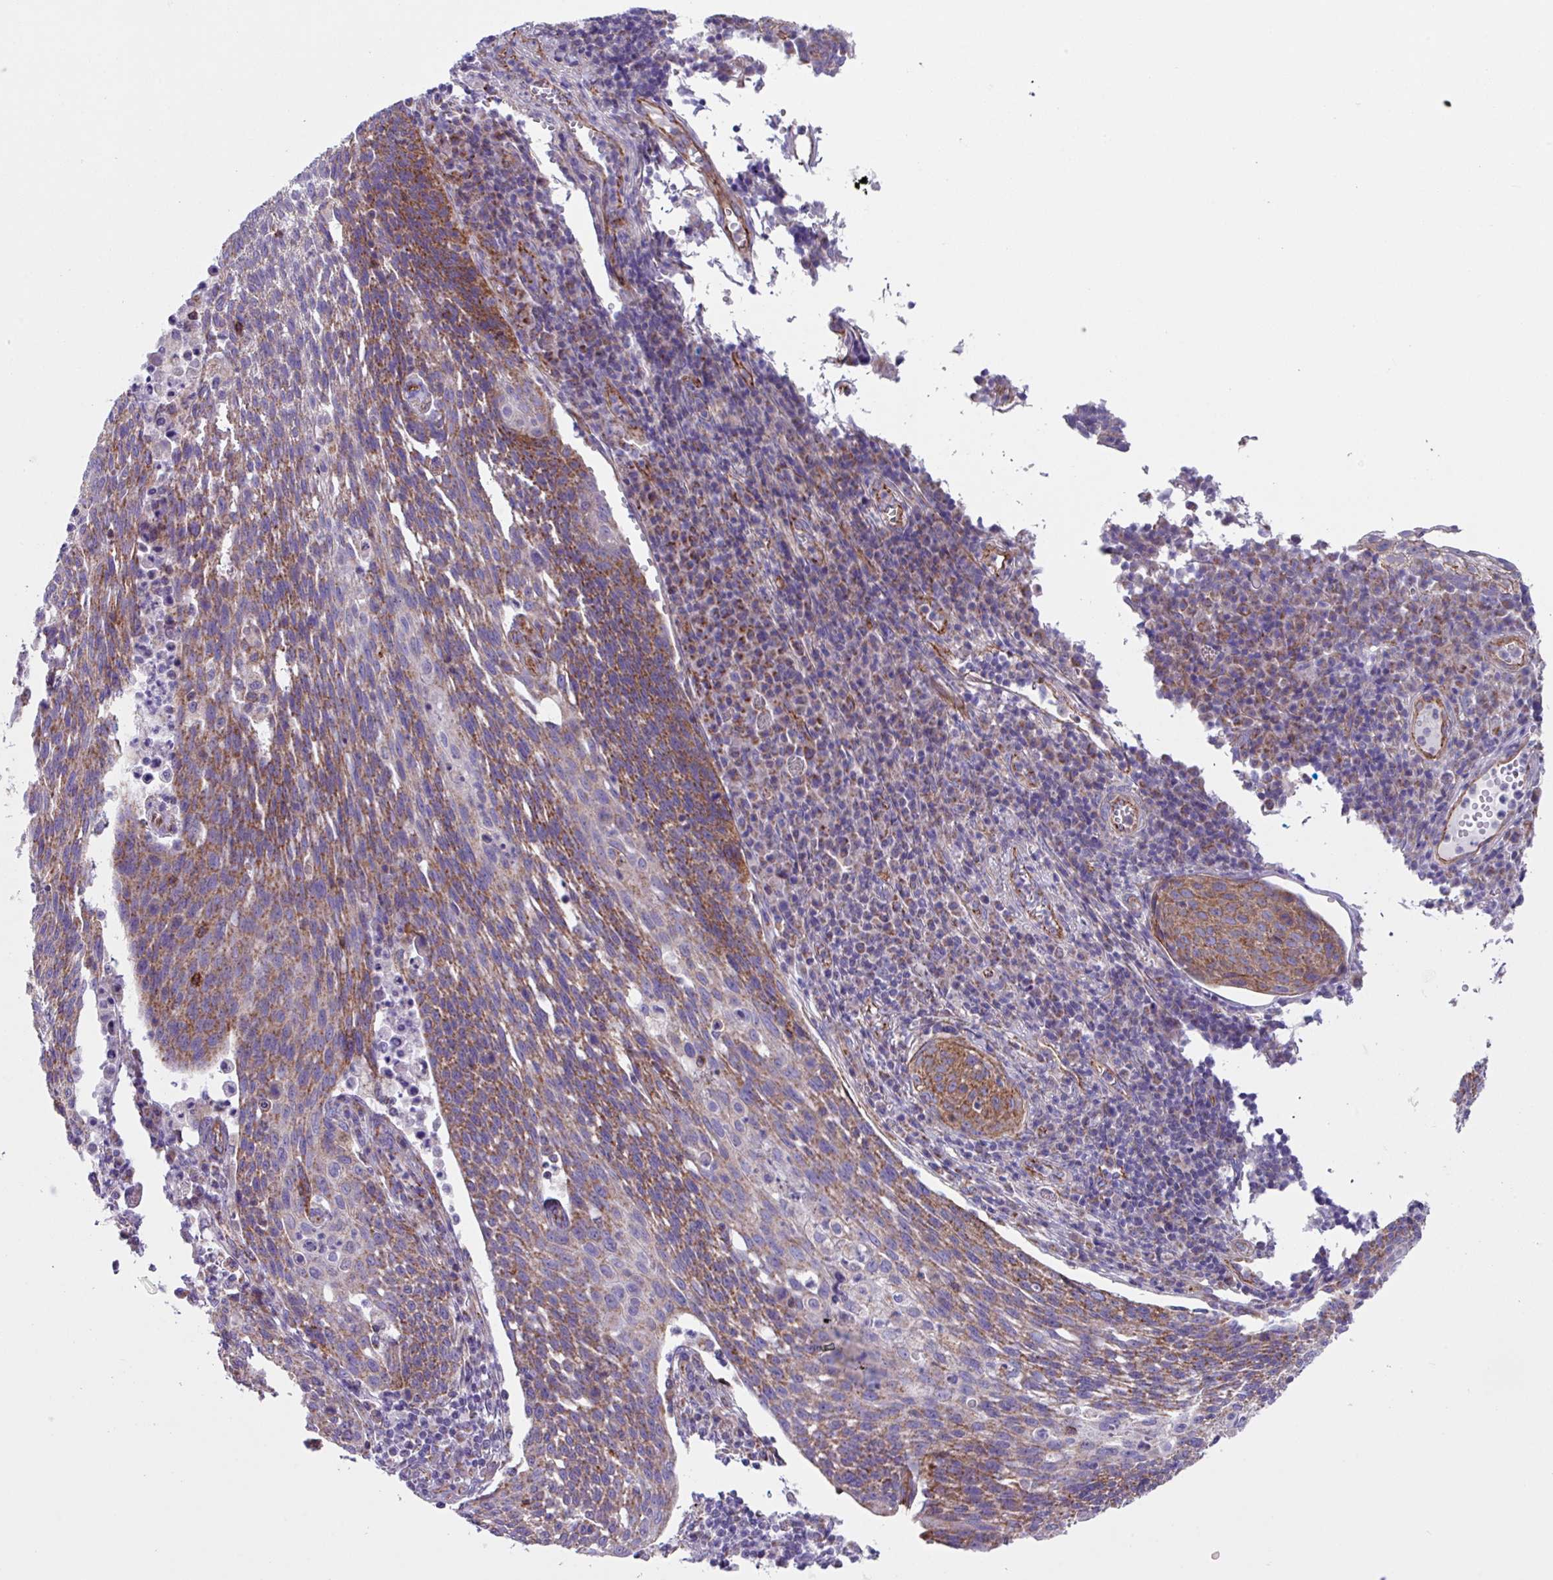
{"staining": {"intensity": "moderate", "quantity": ">75%", "location": "cytoplasmic/membranous"}, "tissue": "cervical cancer", "cell_type": "Tumor cells", "image_type": "cancer", "snomed": [{"axis": "morphology", "description": "Squamous cell carcinoma, NOS"}, {"axis": "topography", "description": "Cervix"}], "caption": "About >75% of tumor cells in cervical squamous cell carcinoma display moderate cytoplasmic/membranous protein positivity as visualized by brown immunohistochemical staining.", "gene": "OTULIN", "patient": {"sex": "female", "age": 34}}